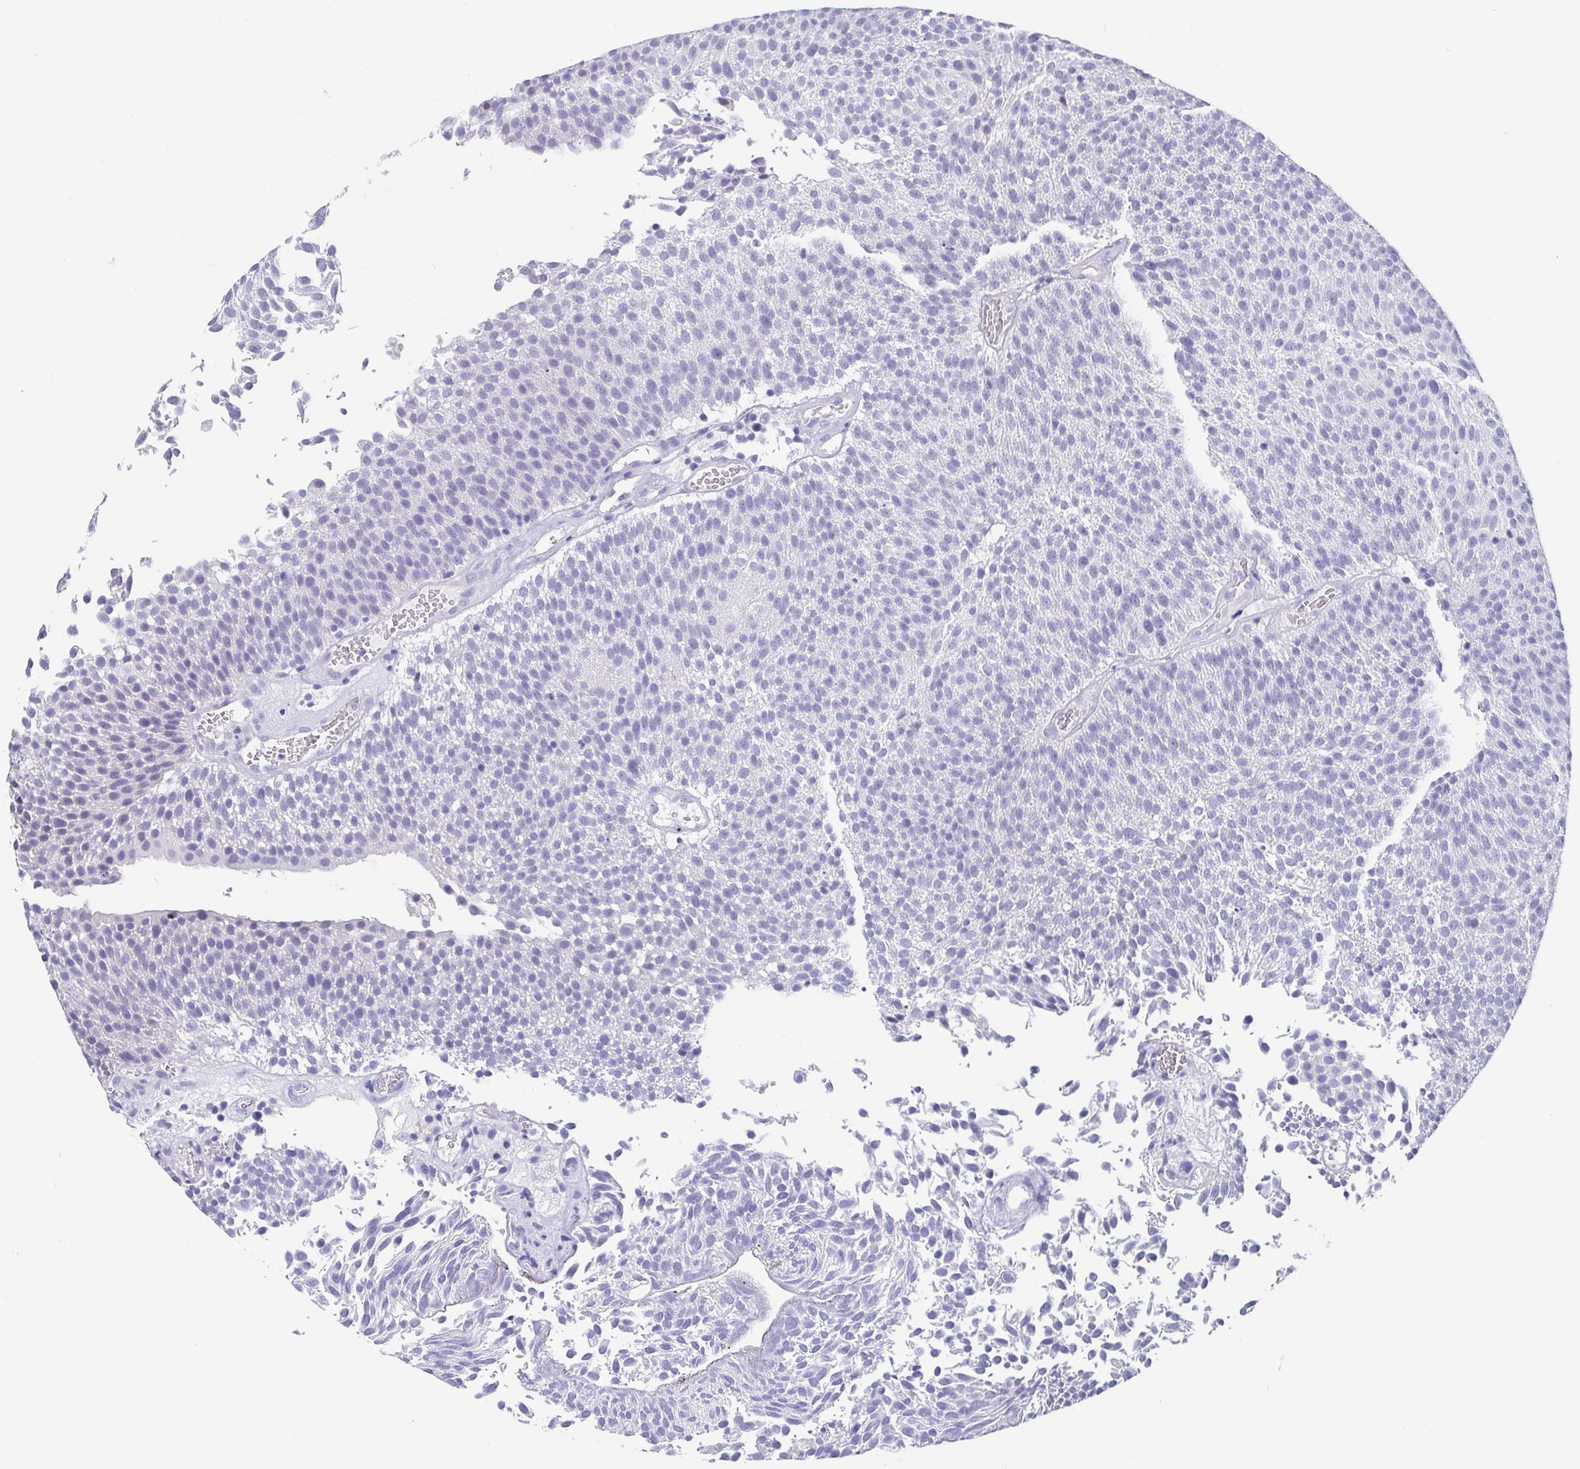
{"staining": {"intensity": "negative", "quantity": "none", "location": "none"}, "tissue": "urothelial cancer", "cell_type": "Tumor cells", "image_type": "cancer", "snomed": [{"axis": "morphology", "description": "Urothelial carcinoma, Low grade"}, {"axis": "topography", "description": "Urinary bladder"}], "caption": "Low-grade urothelial carcinoma was stained to show a protein in brown. There is no significant positivity in tumor cells.", "gene": "SCGN", "patient": {"sex": "female", "age": 79}}